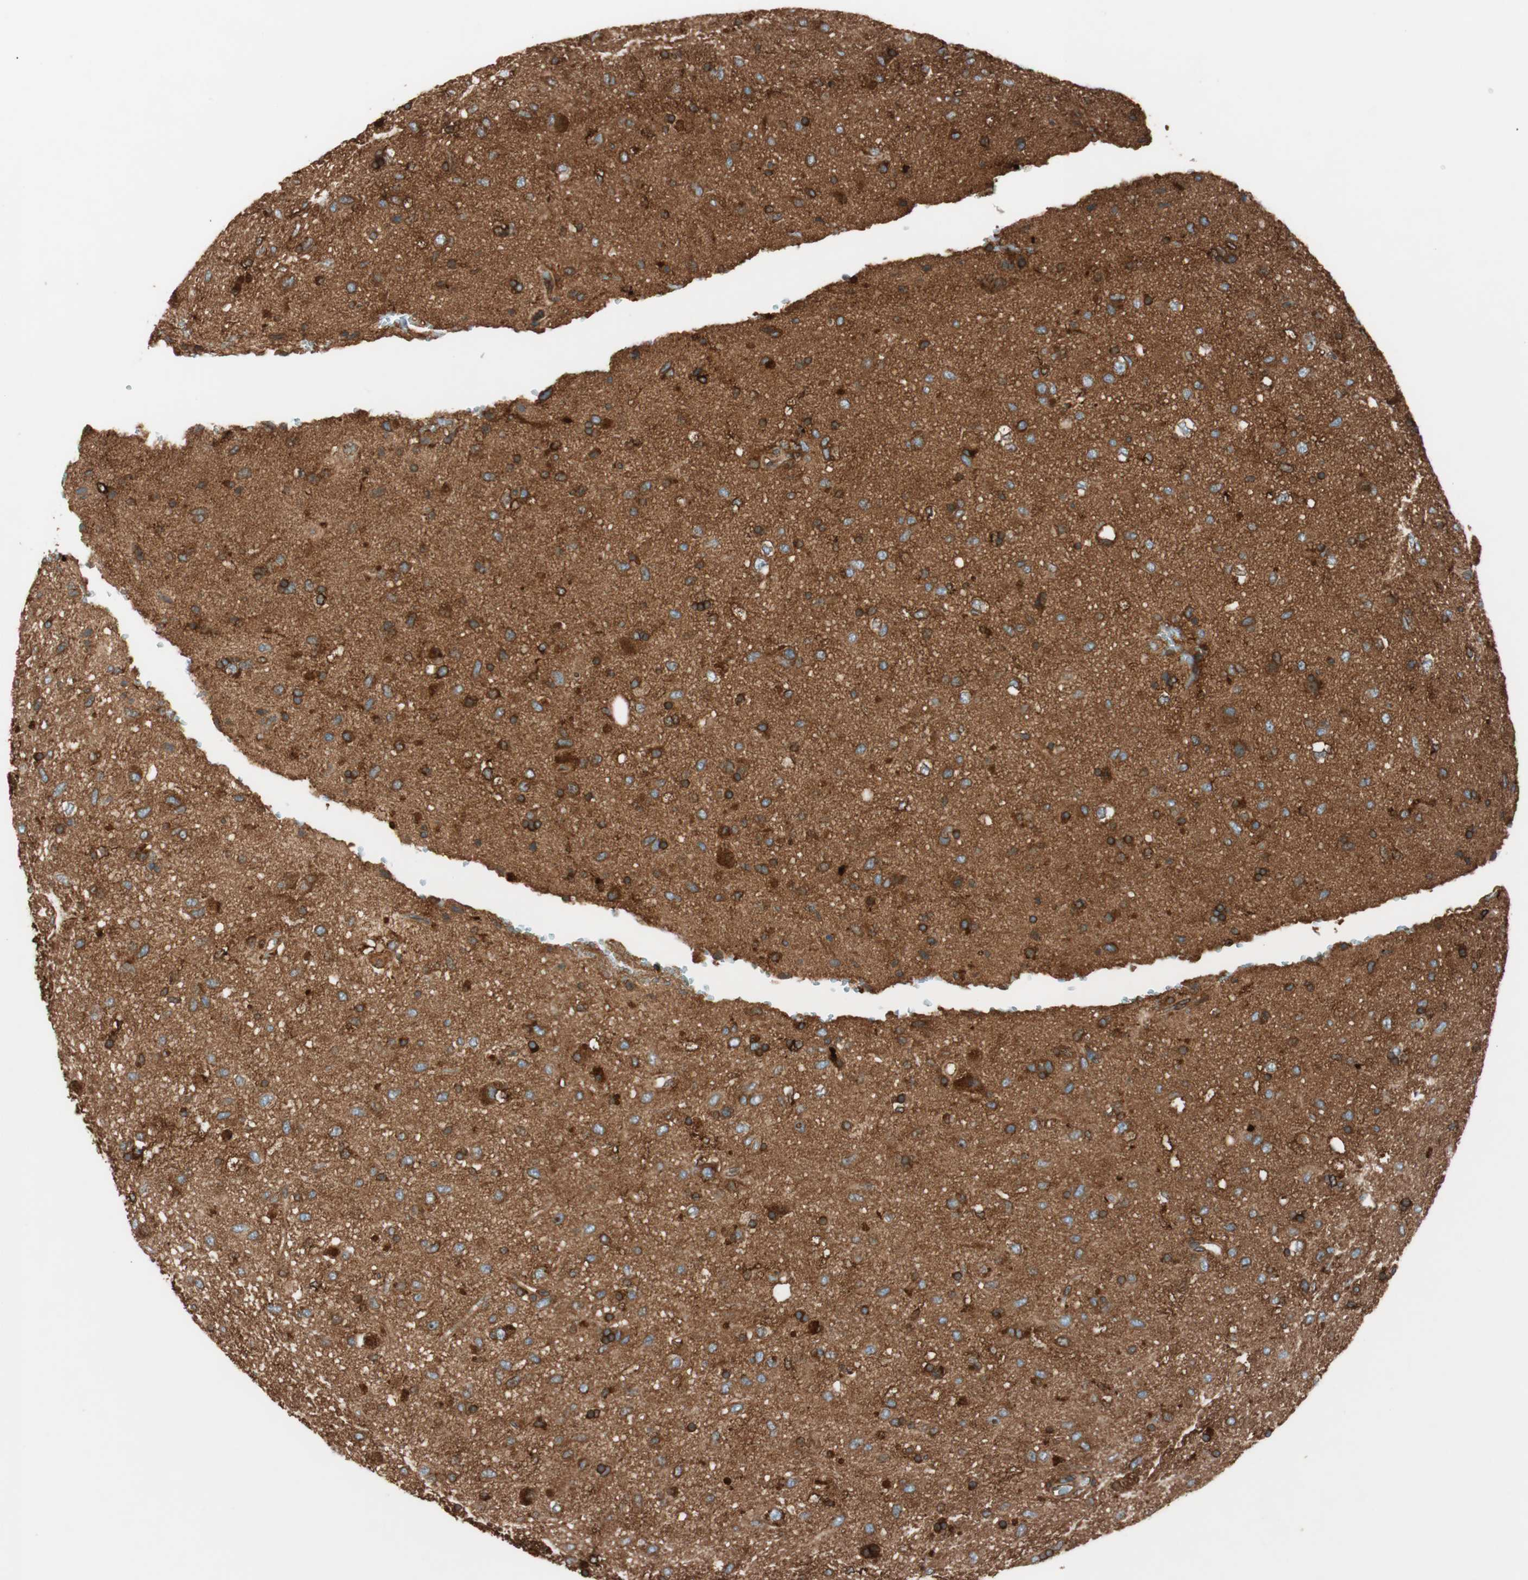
{"staining": {"intensity": "strong", "quantity": ">75%", "location": "cytoplasmic/membranous"}, "tissue": "glioma", "cell_type": "Tumor cells", "image_type": "cancer", "snomed": [{"axis": "morphology", "description": "Glioma, malignant, Low grade"}, {"axis": "topography", "description": "Brain"}], "caption": "High-magnification brightfield microscopy of malignant glioma (low-grade) stained with DAB (brown) and counterstained with hematoxylin (blue). tumor cells exhibit strong cytoplasmic/membranous staining is seen in about>75% of cells. The protein is stained brown, and the nuclei are stained in blue (DAB IHC with brightfield microscopy, high magnification).", "gene": "RAB5A", "patient": {"sex": "male", "age": 77}}